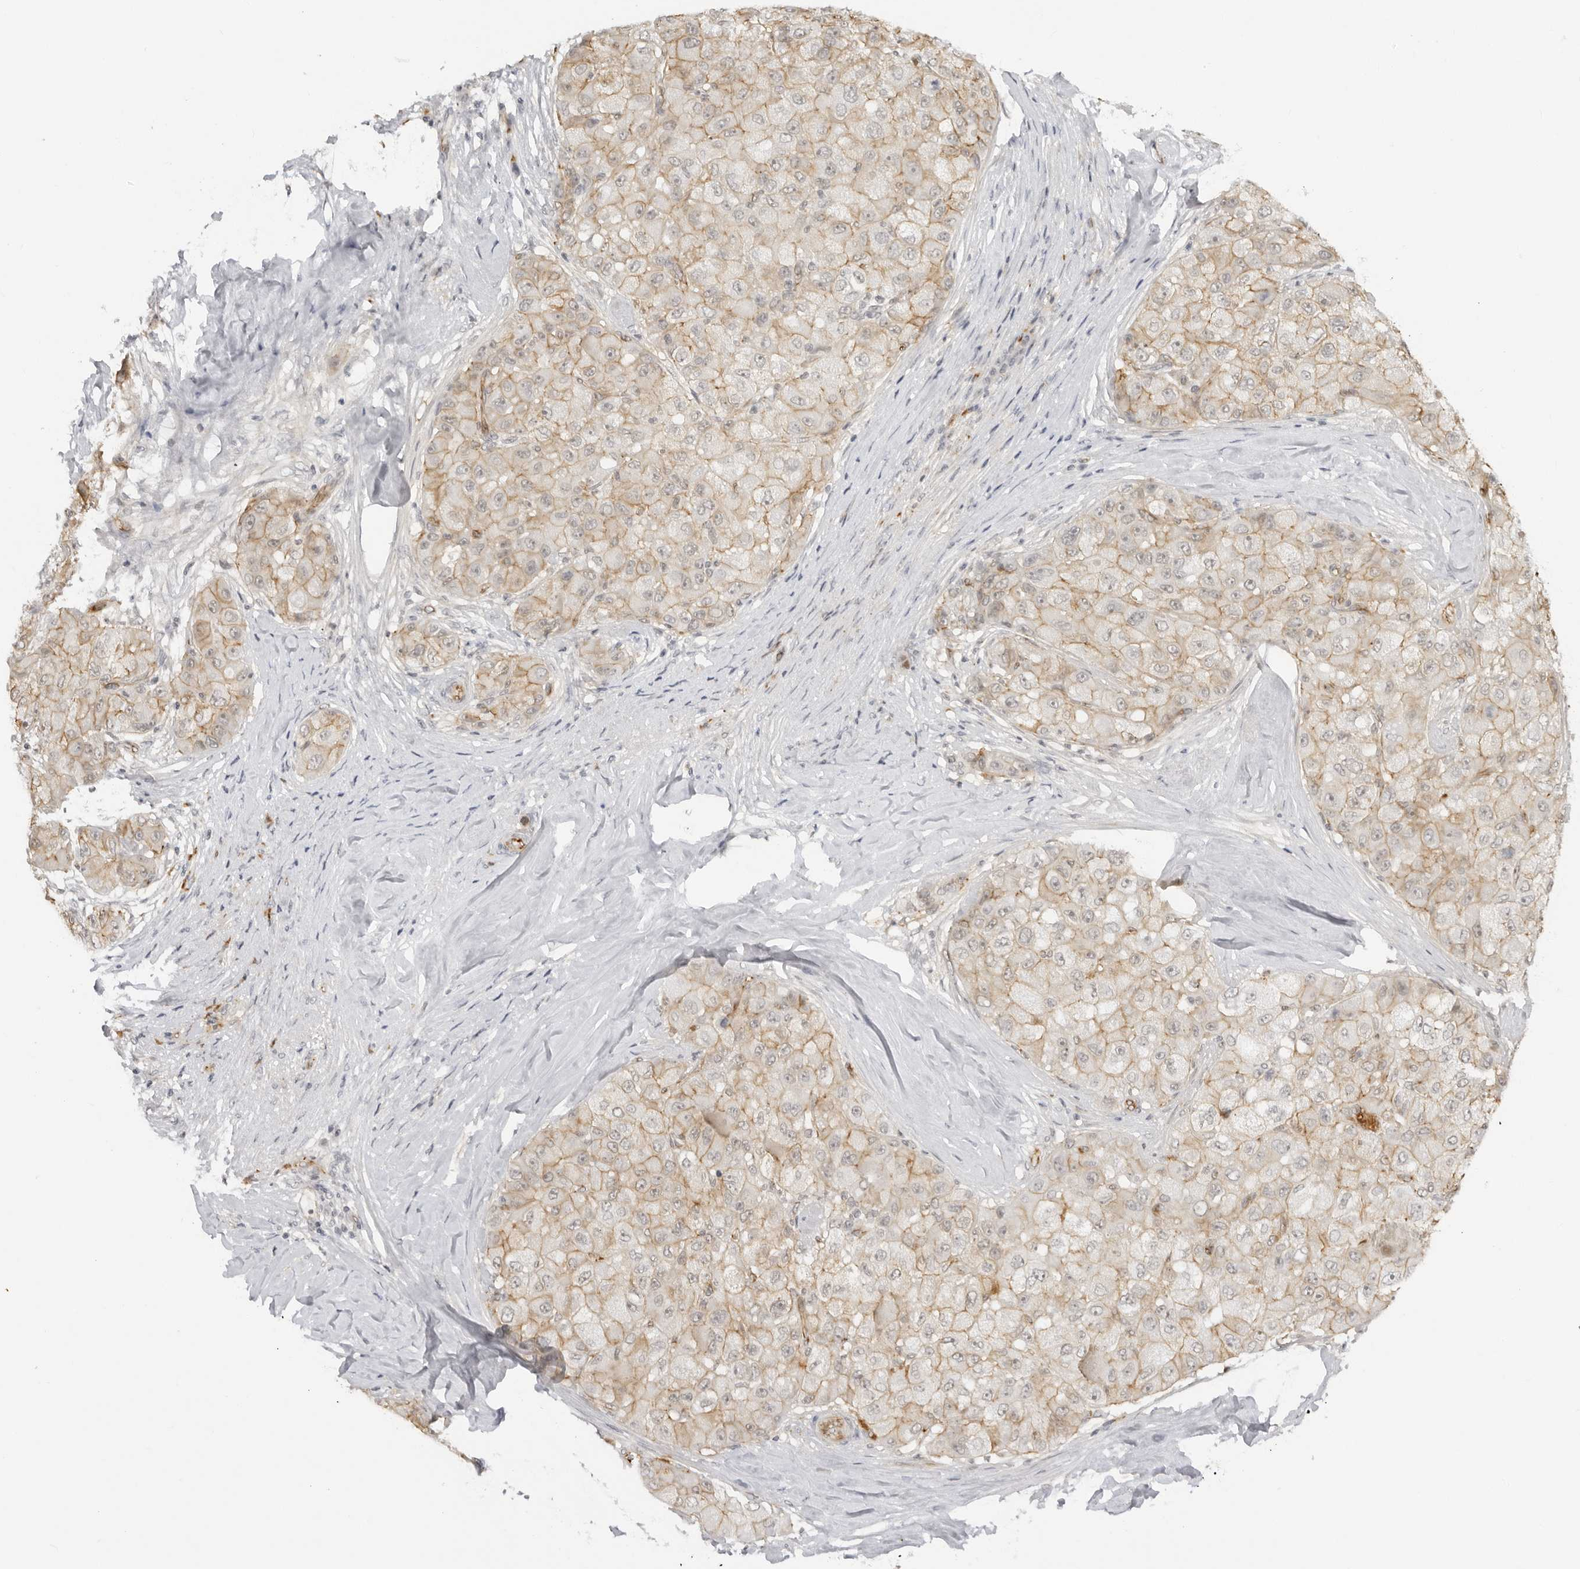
{"staining": {"intensity": "weak", "quantity": ">75%", "location": "cytoplasmic/membranous"}, "tissue": "liver cancer", "cell_type": "Tumor cells", "image_type": "cancer", "snomed": [{"axis": "morphology", "description": "Carcinoma, Hepatocellular, NOS"}, {"axis": "topography", "description": "Liver"}], "caption": "Liver cancer (hepatocellular carcinoma) stained with DAB (3,3'-diaminobenzidine) IHC shows low levels of weak cytoplasmic/membranous positivity in approximately >75% of tumor cells.", "gene": "TRAPPC3", "patient": {"sex": "male", "age": 80}}